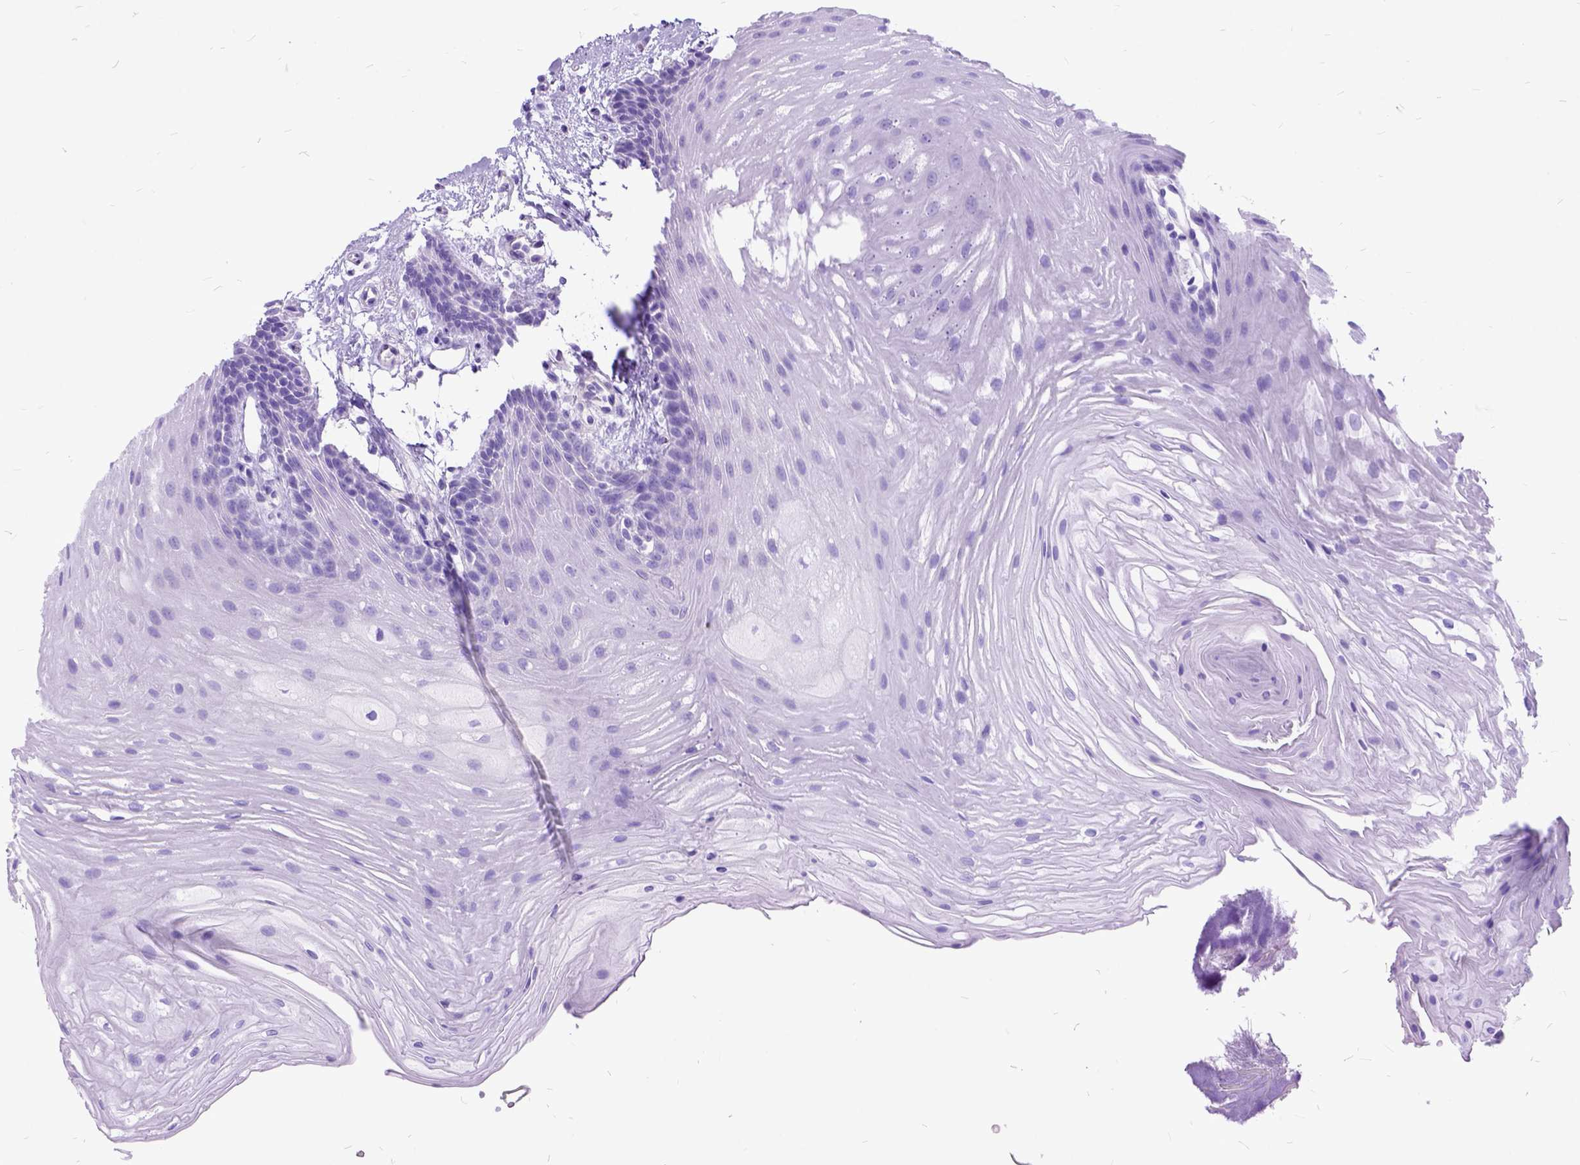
{"staining": {"intensity": "negative", "quantity": "none", "location": "none"}, "tissue": "oral mucosa", "cell_type": "Squamous epithelial cells", "image_type": "normal", "snomed": [{"axis": "morphology", "description": "Normal tissue, NOS"}, {"axis": "morphology", "description": "Squamous cell carcinoma, NOS"}, {"axis": "topography", "description": "Oral tissue"}, {"axis": "topography", "description": "Tounge, NOS"}, {"axis": "topography", "description": "Head-Neck"}], "caption": "IHC micrograph of normal oral mucosa stained for a protein (brown), which displays no positivity in squamous epithelial cells.", "gene": "ARL9", "patient": {"sex": "male", "age": 62}}